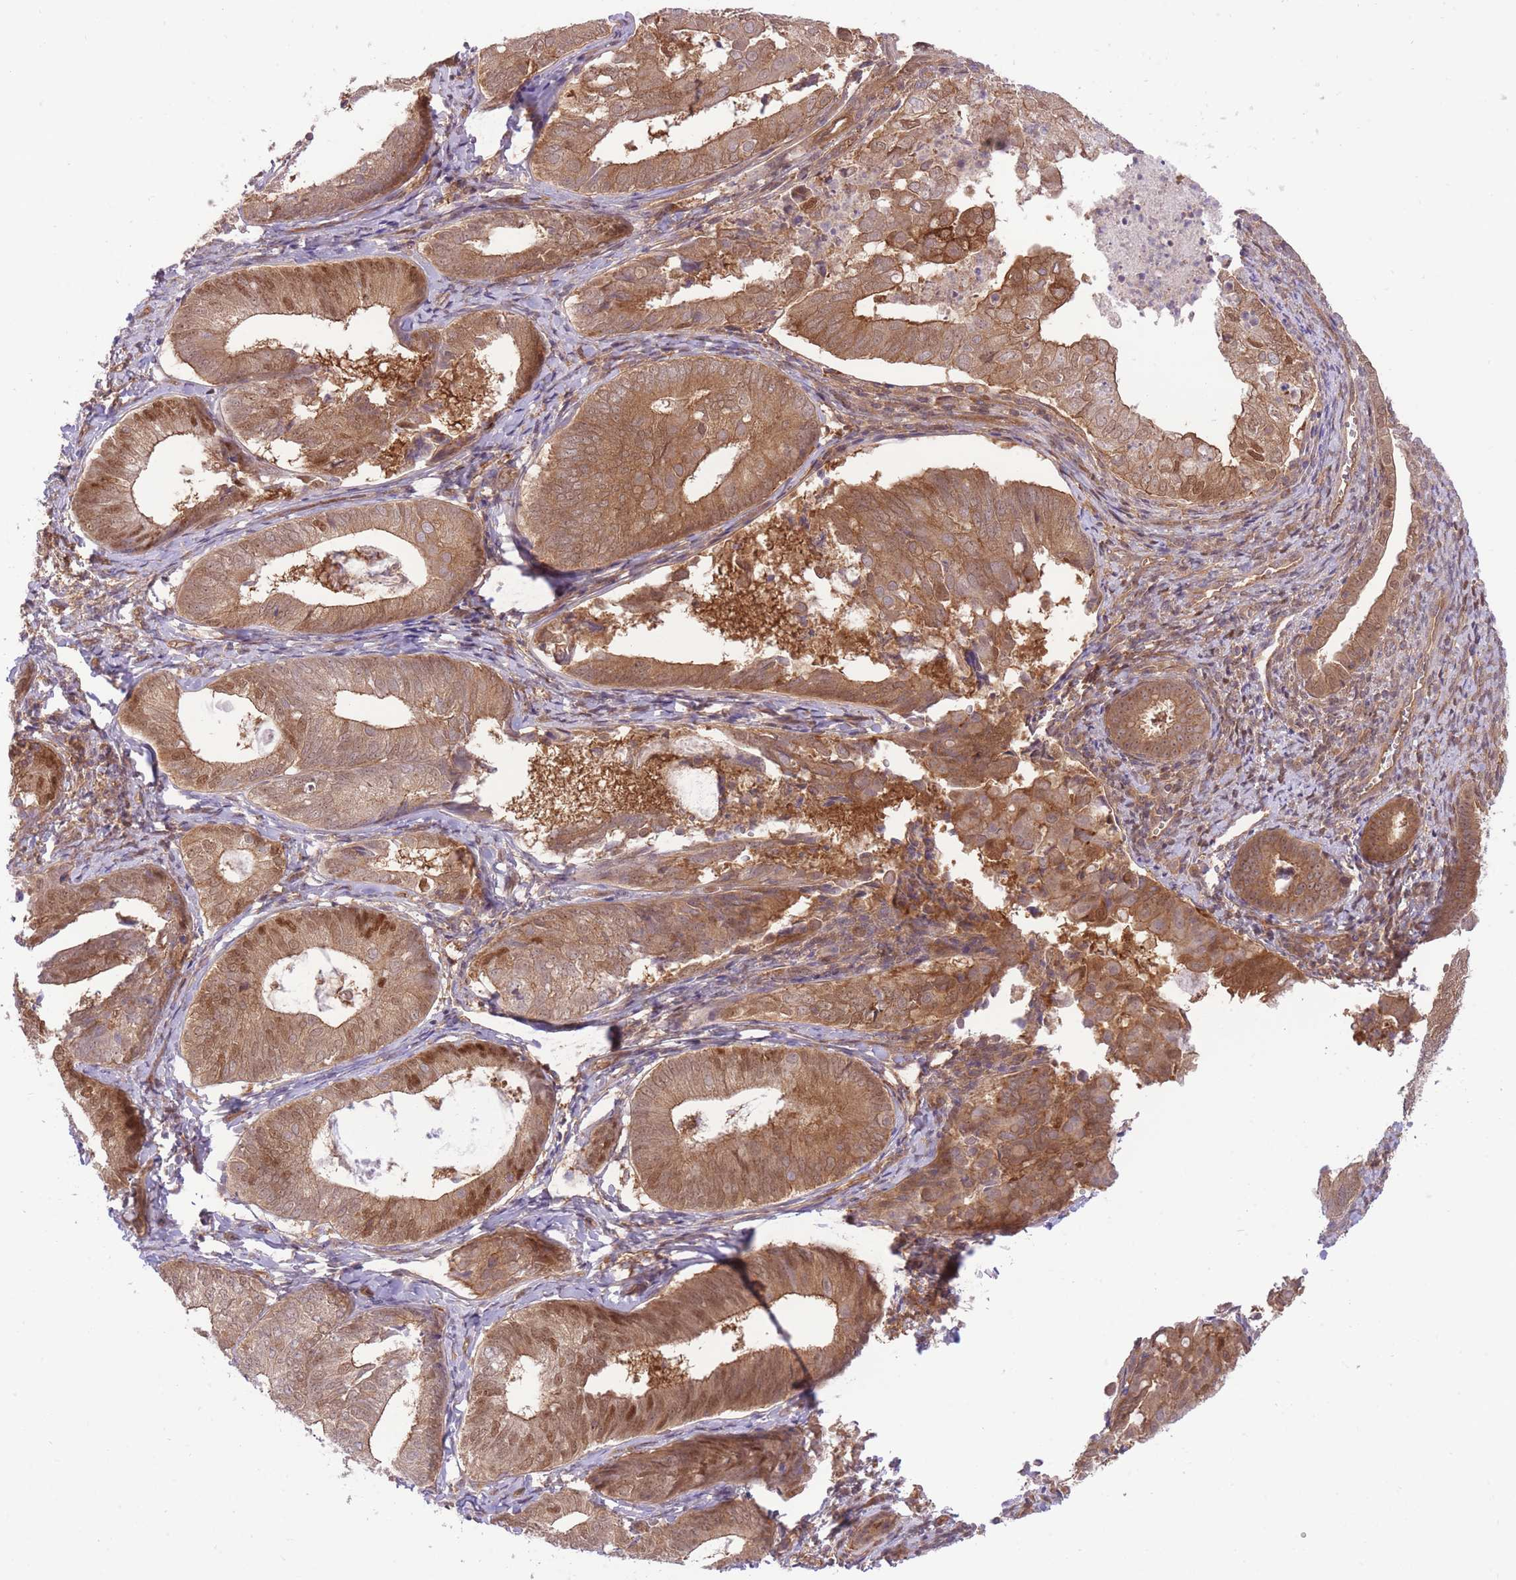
{"staining": {"intensity": "moderate", "quantity": ">75%", "location": "cytoplasmic/membranous,nuclear"}, "tissue": "endometrial cancer", "cell_type": "Tumor cells", "image_type": "cancer", "snomed": [{"axis": "morphology", "description": "Adenocarcinoma, NOS"}, {"axis": "topography", "description": "Endometrium"}], "caption": "This is an image of IHC staining of endometrial cancer, which shows moderate expression in the cytoplasmic/membranous and nuclear of tumor cells.", "gene": "PREP", "patient": {"sex": "female", "age": 87}}